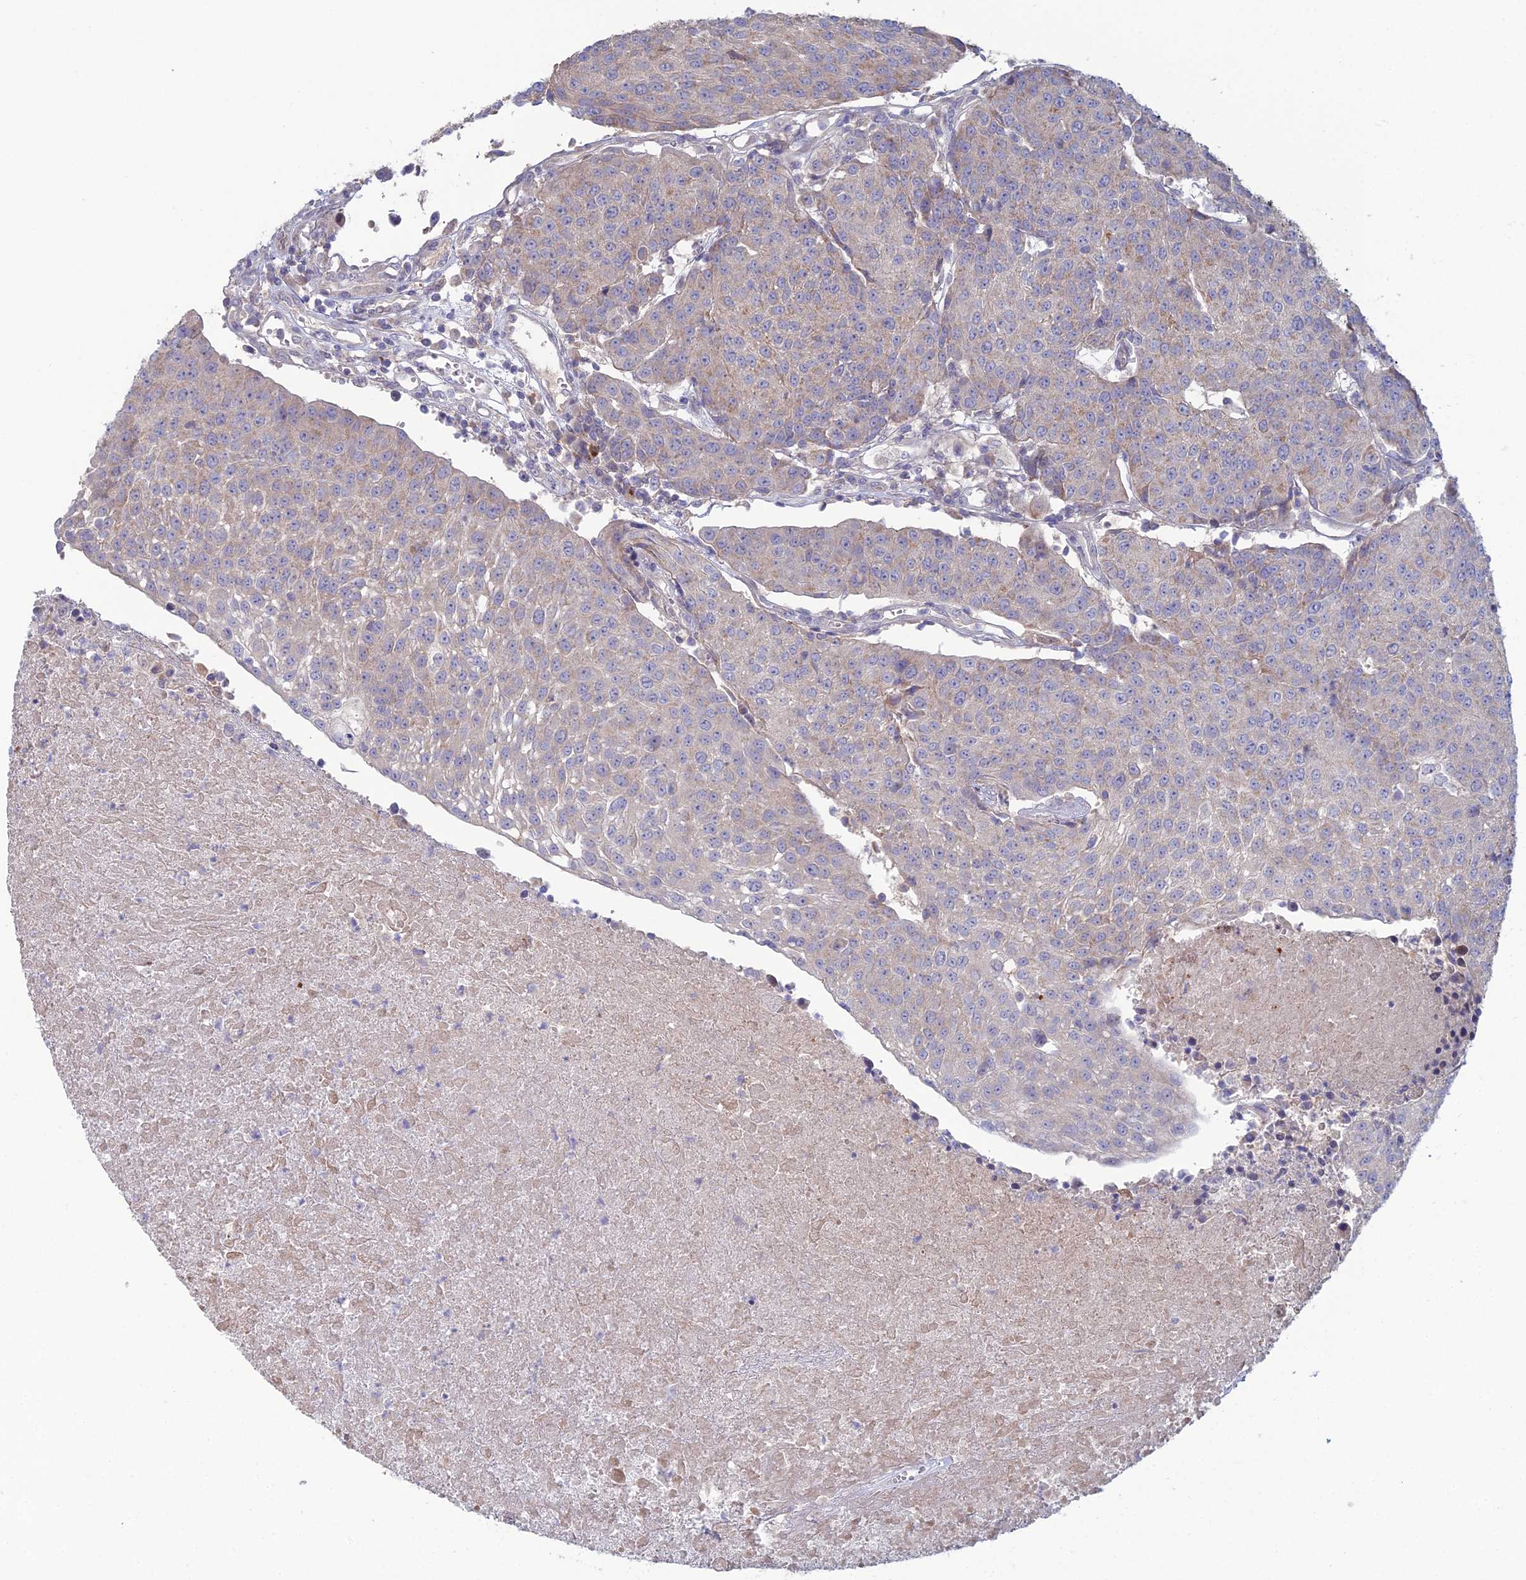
{"staining": {"intensity": "weak", "quantity": "<25%", "location": "cytoplasmic/membranous"}, "tissue": "urothelial cancer", "cell_type": "Tumor cells", "image_type": "cancer", "snomed": [{"axis": "morphology", "description": "Urothelial carcinoma, High grade"}, {"axis": "topography", "description": "Urinary bladder"}], "caption": "Human urothelial cancer stained for a protein using IHC shows no expression in tumor cells.", "gene": "ARL16", "patient": {"sex": "female", "age": 85}}